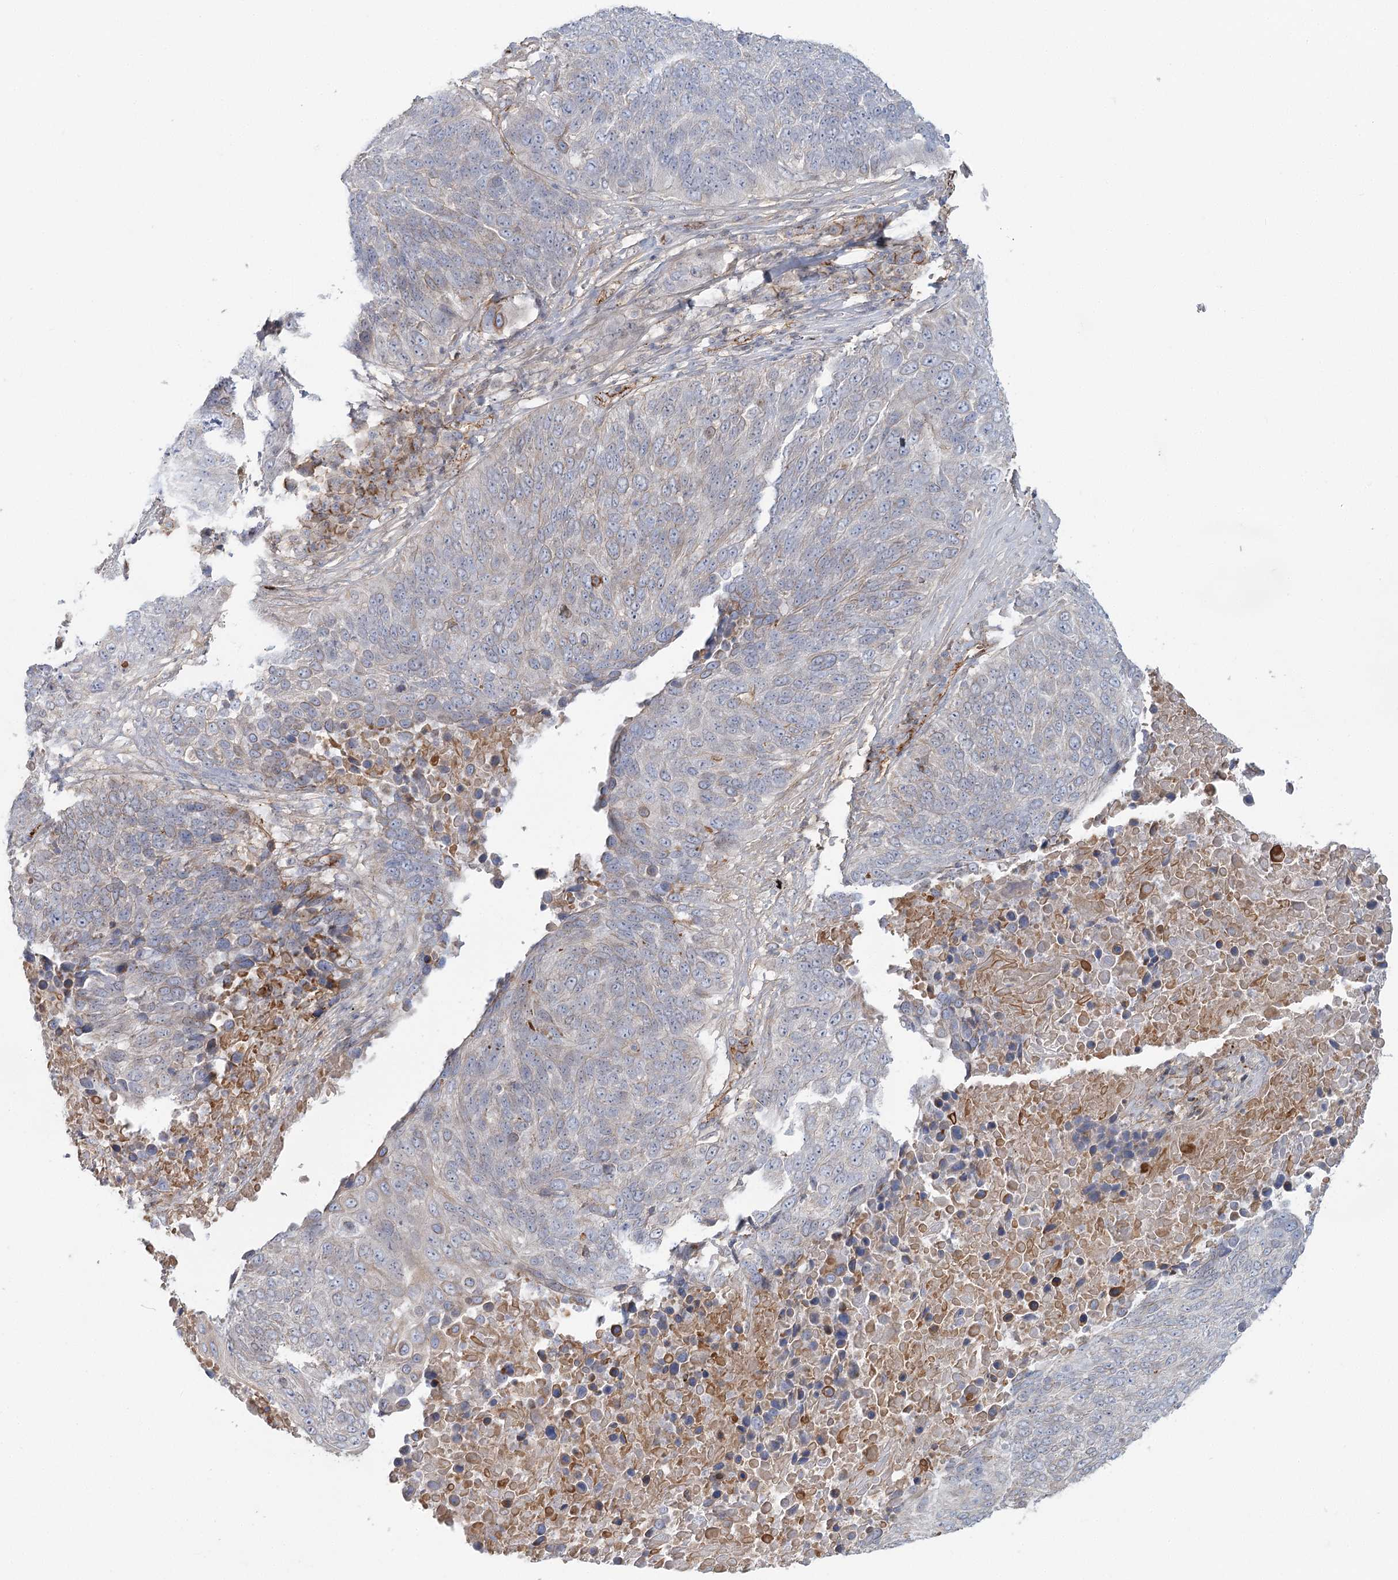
{"staining": {"intensity": "weak", "quantity": "<25%", "location": "cytoplasmic/membranous"}, "tissue": "lung cancer", "cell_type": "Tumor cells", "image_type": "cancer", "snomed": [{"axis": "morphology", "description": "Squamous cell carcinoma, NOS"}, {"axis": "topography", "description": "Lung"}], "caption": "Immunohistochemistry histopathology image of lung squamous cell carcinoma stained for a protein (brown), which reveals no expression in tumor cells.", "gene": "KBTBD4", "patient": {"sex": "male", "age": 66}}